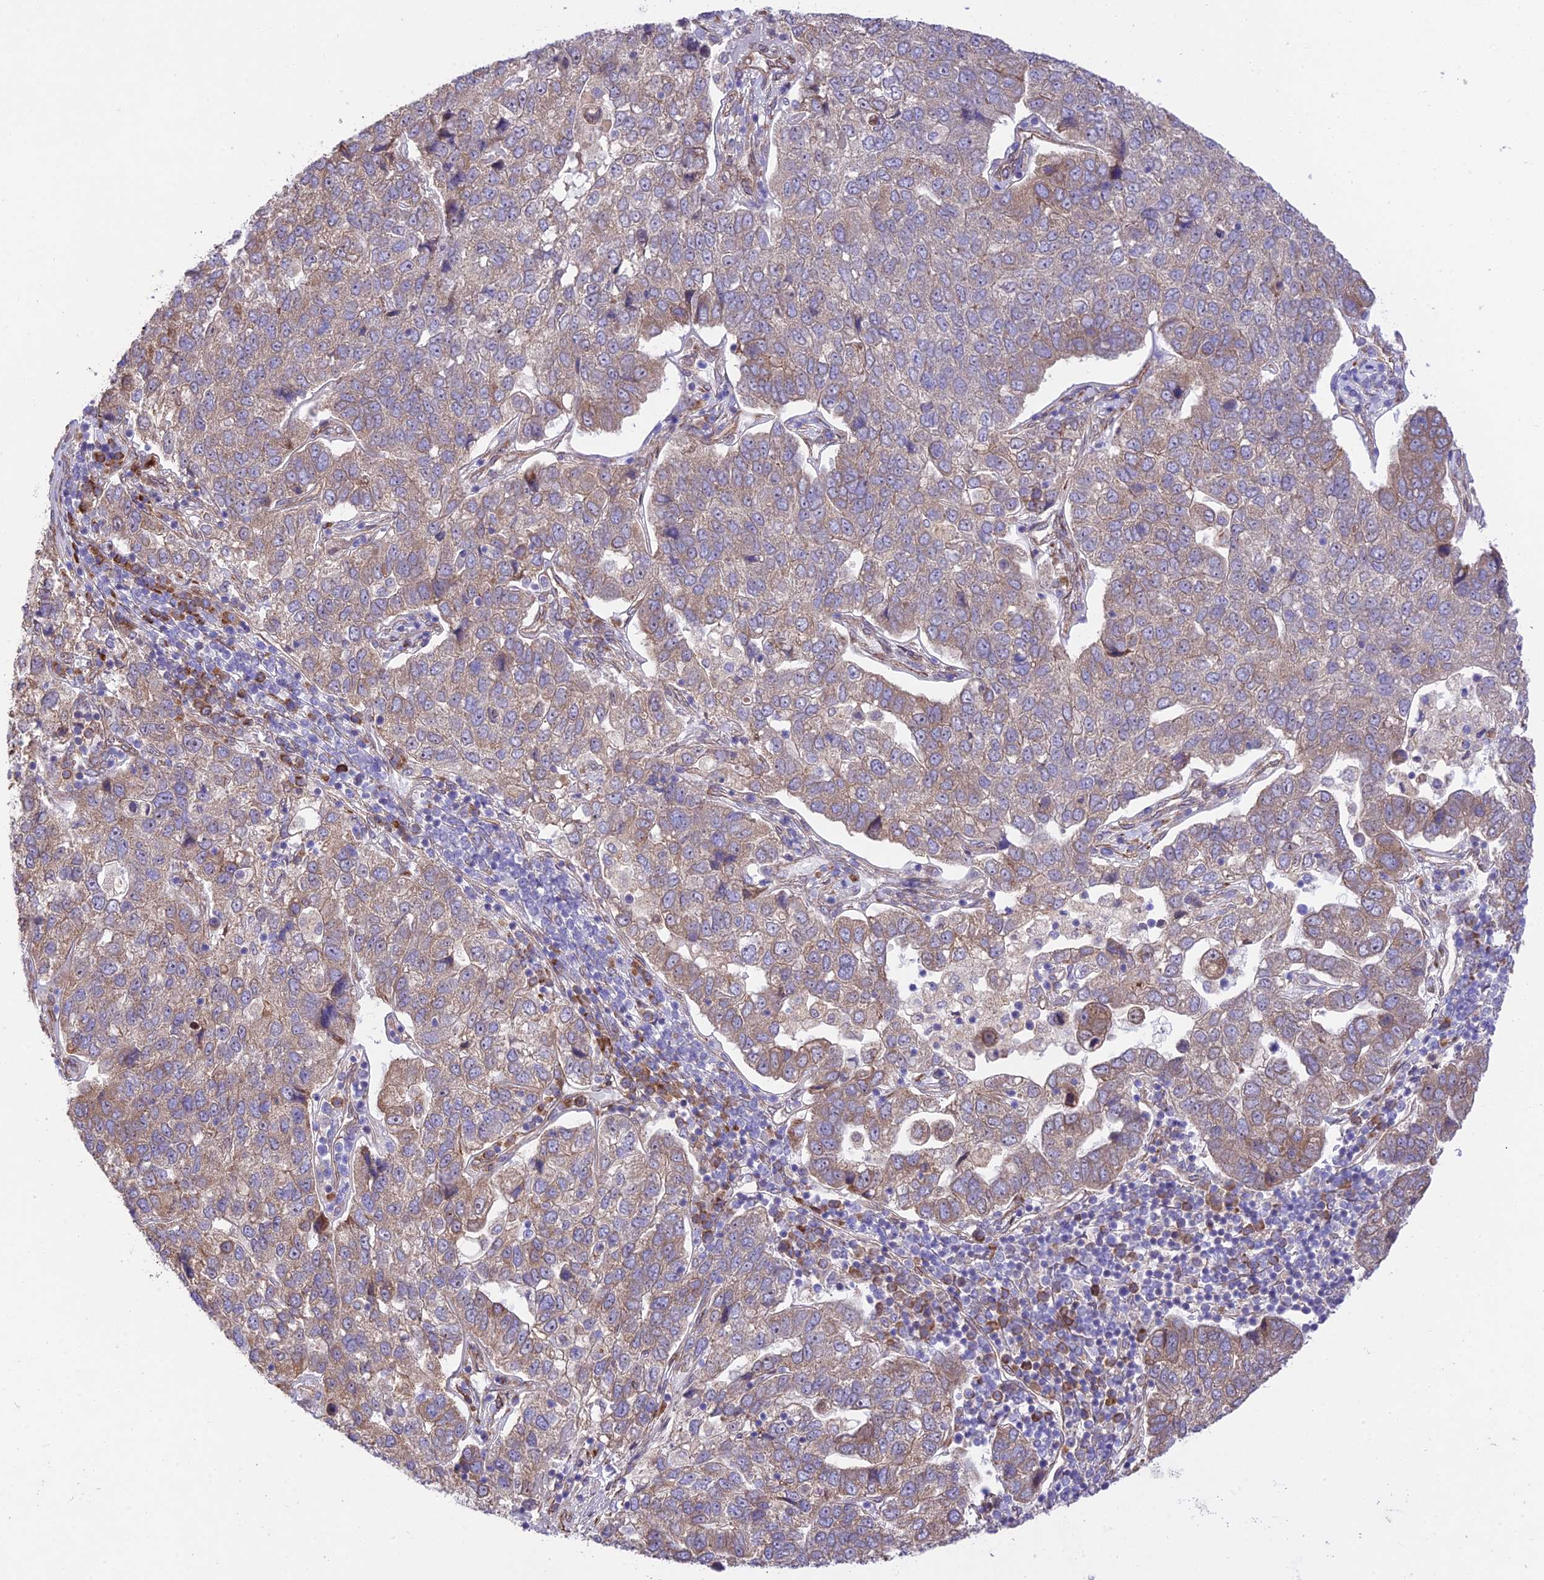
{"staining": {"intensity": "moderate", "quantity": "<25%", "location": "cytoplasmic/membranous"}, "tissue": "pancreatic cancer", "cell_type": "Tumor cells", "image_type": "cancer", "snomed": [{"axis": "morphology", "description": "Adenocarcinoma, NOS"}, {"axis": "topography", "description": "Pancreas"}], "caption": "An image of human pancreatic adenocarcinoma stained for a protein shows moderate cytoplasmic/membranous brown staining in tumor cells.", "gene": "EXOC3L4", "patient": {"sex": "female", "age": 61}}